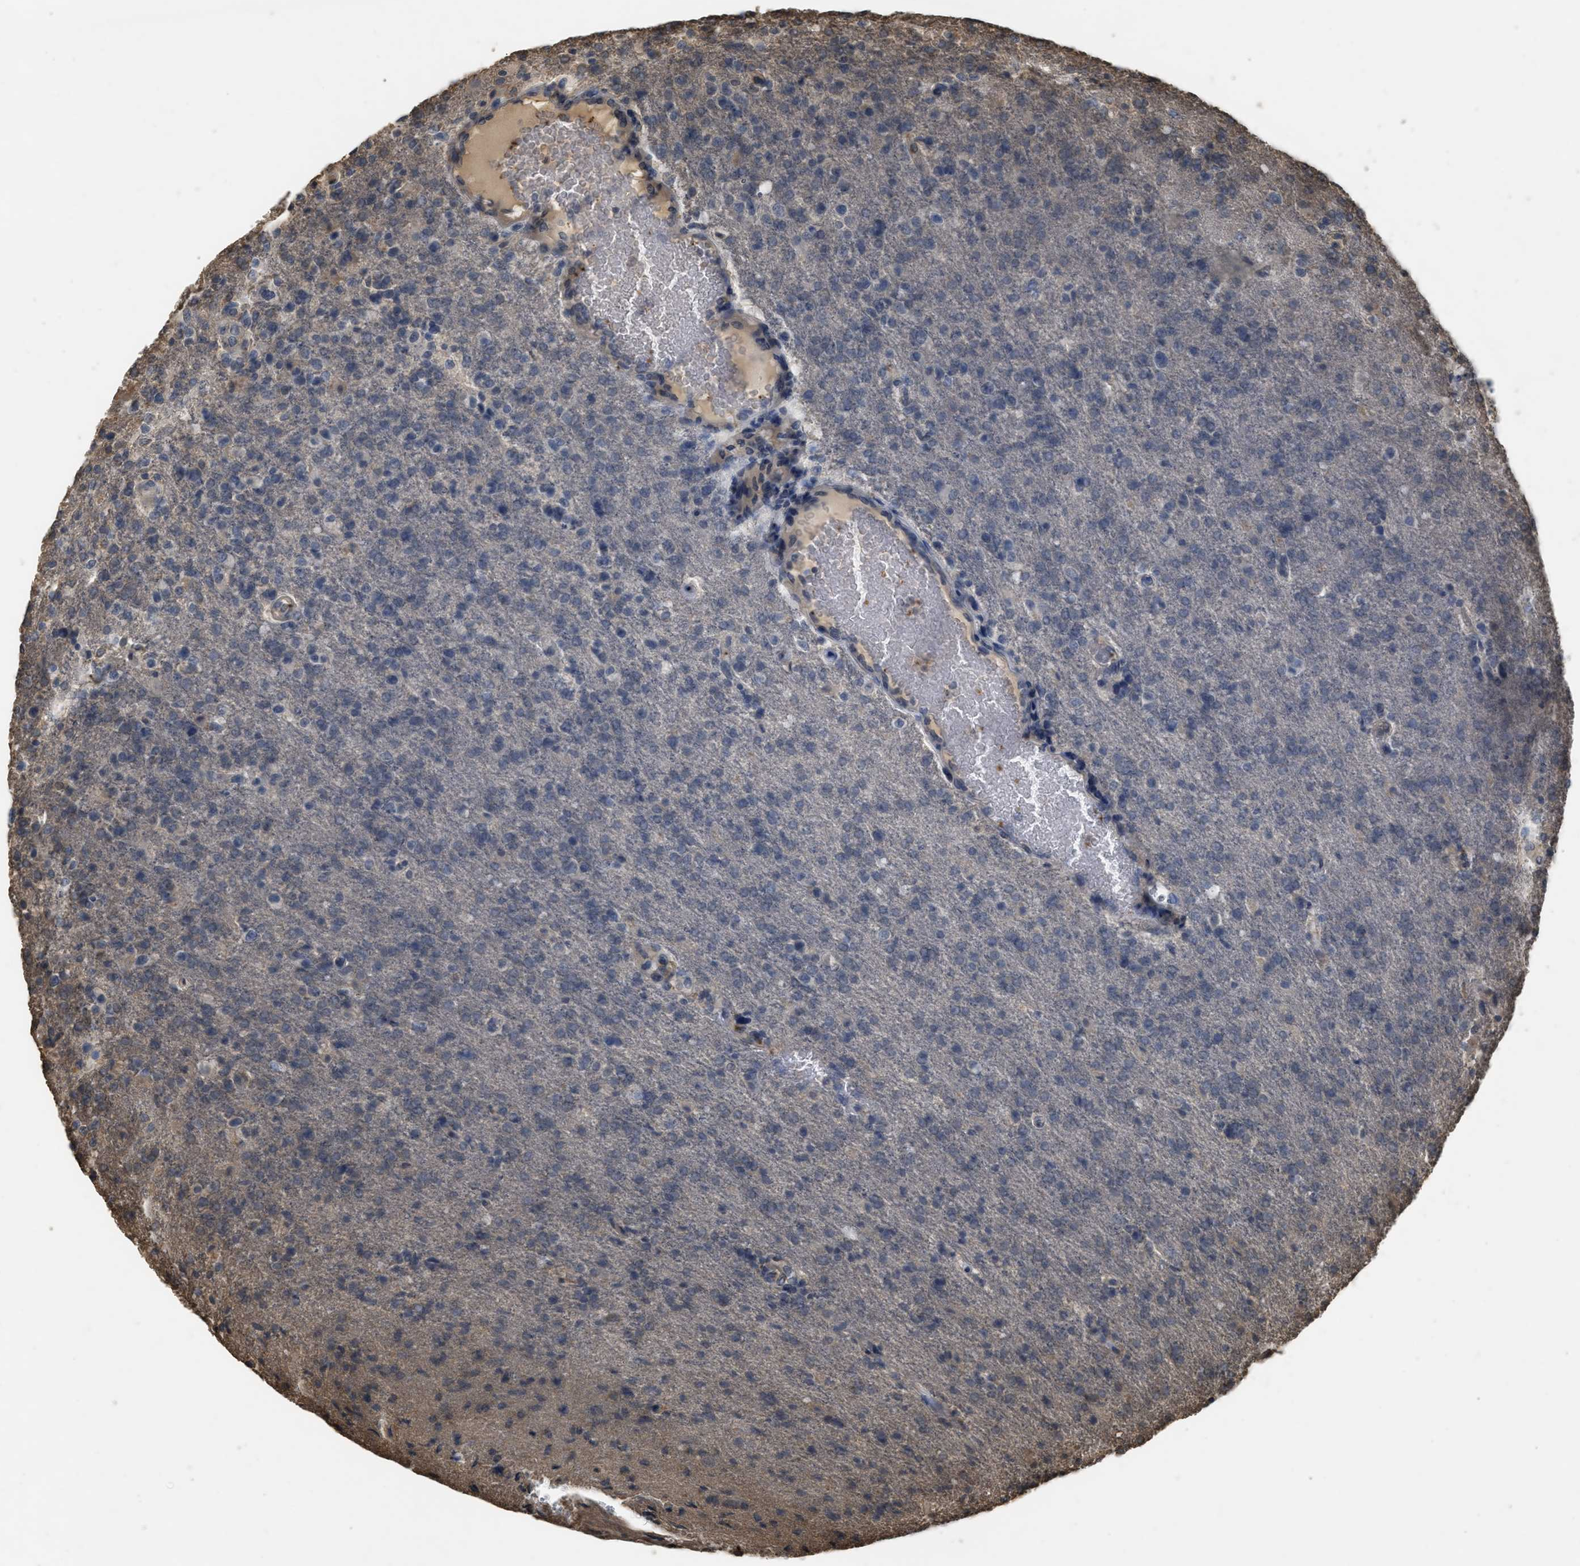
{"staining": {"intensity": "negative", "quantity": "none", "location": "none"}, "tissue": "glioma", "cell_type": "Tumor cells", "image_type": "cancer", "snomed": [{"axis": "morphology", "description": "Glioma, malignant, High grade"}, {"axis": "topography", "description": "Brain"}], "caption": "Immunohistochemical staining of malignant high-grade glioma shows no significant positivity in tumor cells.", "gene": "ARHGDIA", "patient": {"sex": "male", "age": 72}}